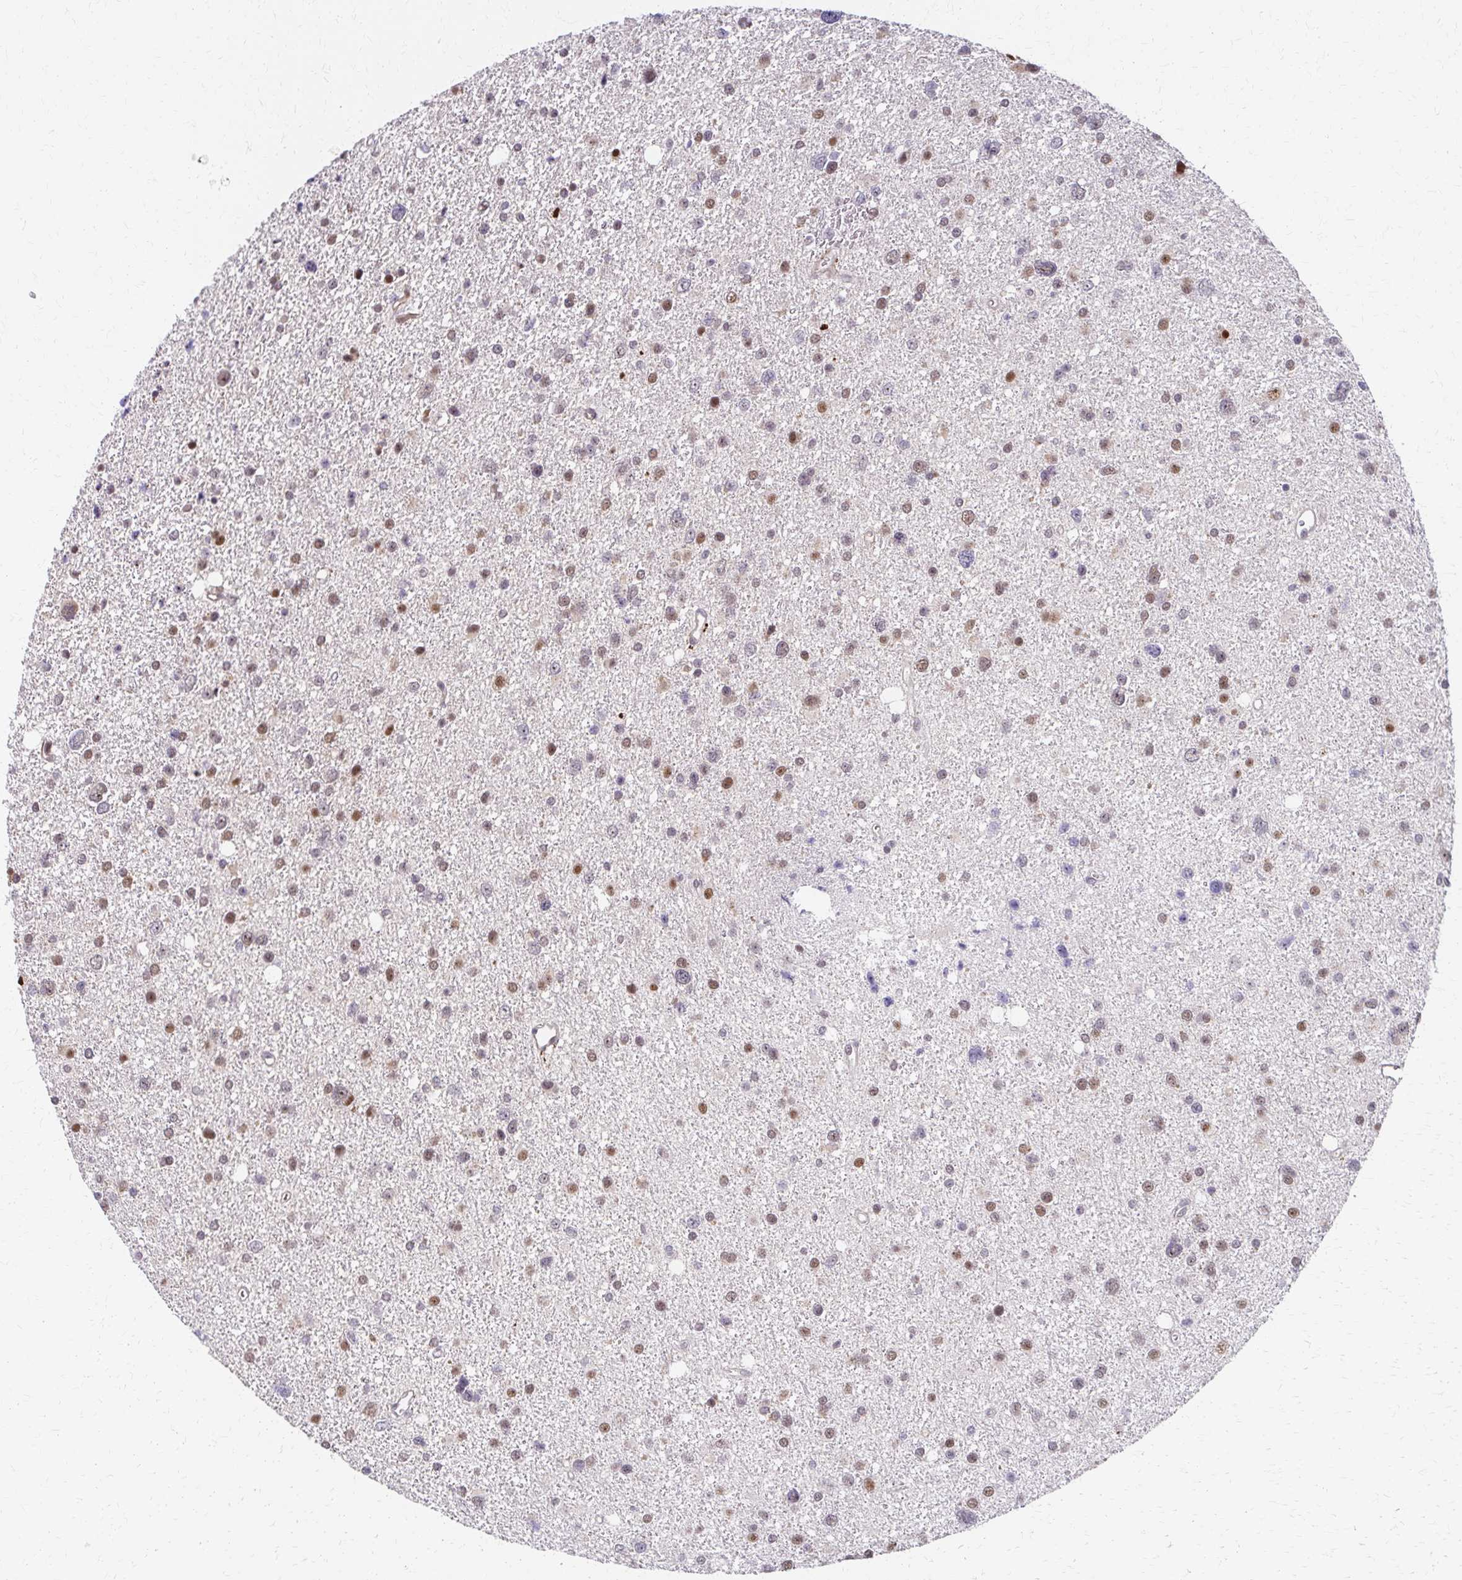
{"staining": {"intensity": "weak", "quantity": "25%-75%", "location": "nuclear"}, "tissue": "glioma", "cell_type": "Tumor cells", "image_type": "cancer", "snomed": [{"axis": "morphology", "description": "Glioma, malignant, Low grade"}, {"axis": "topography", "description": "Brain"}], "caption": "Immunohistochemistry (IHC) image of human glioma stained for a protein (brown), which displays low levels of weak nuclear expression in about 25%-75% of tumor cells.", "gene": "PSMD7", "patient": {"sex": "female", "age": 55}}